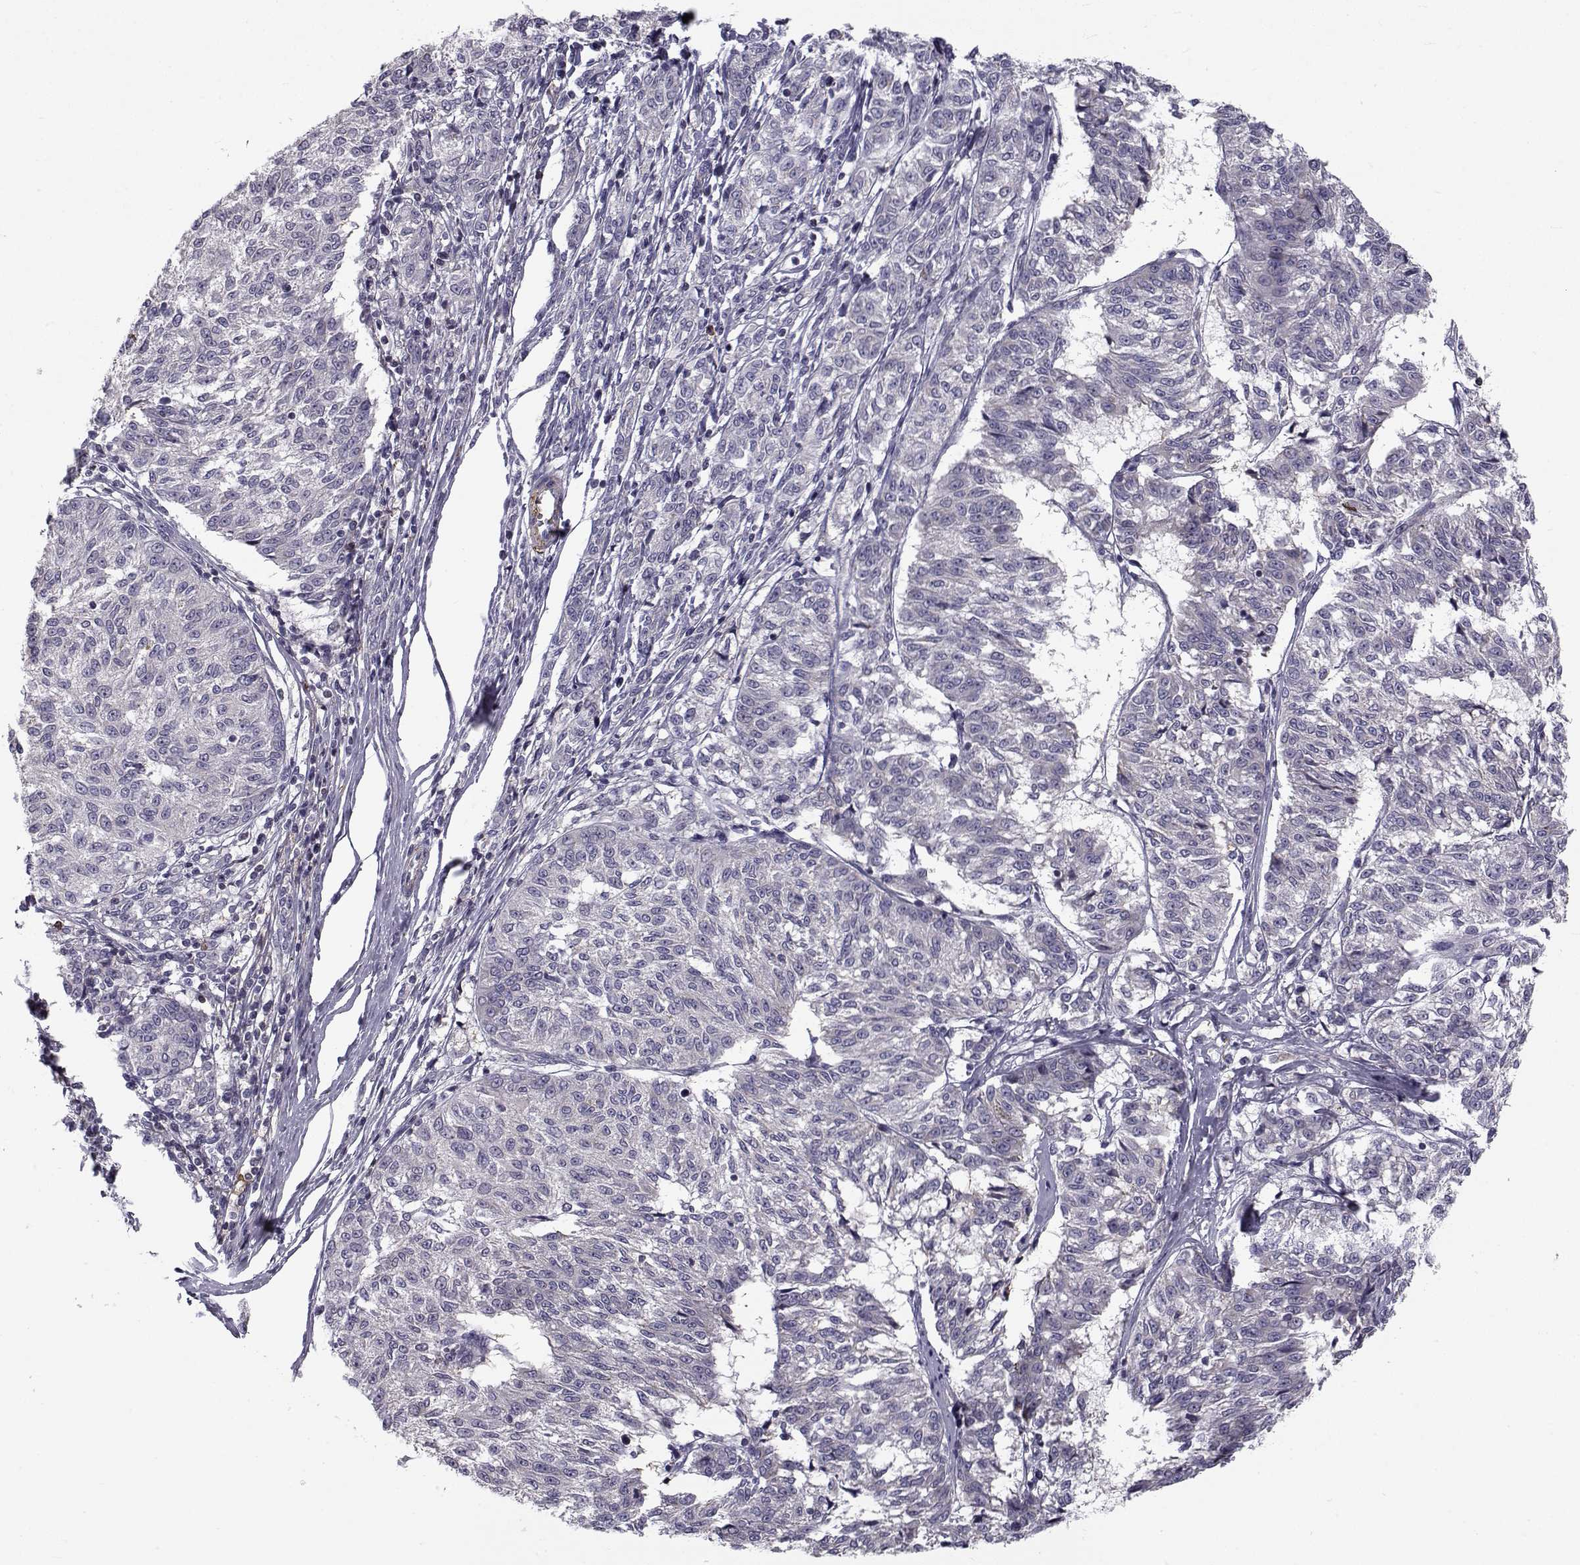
{"staining": {"intensity": "negative", "quantity": "none", "location": "none"}, "tissue": "melanoma", "cell_type": "Tumor cells", "image_type": "cancer", "snomed": [{"axis": "morphology", "description": "Malignant melanoma, NOS"}, {"axis": "topography", "description": "Skin"}], "caption": "DAB immunohistochemical staining of malignant melanoma displays no significant expression in tumor cells.", "gene": "LRRC27", "patient": {"sex": "female", "age": 72}}